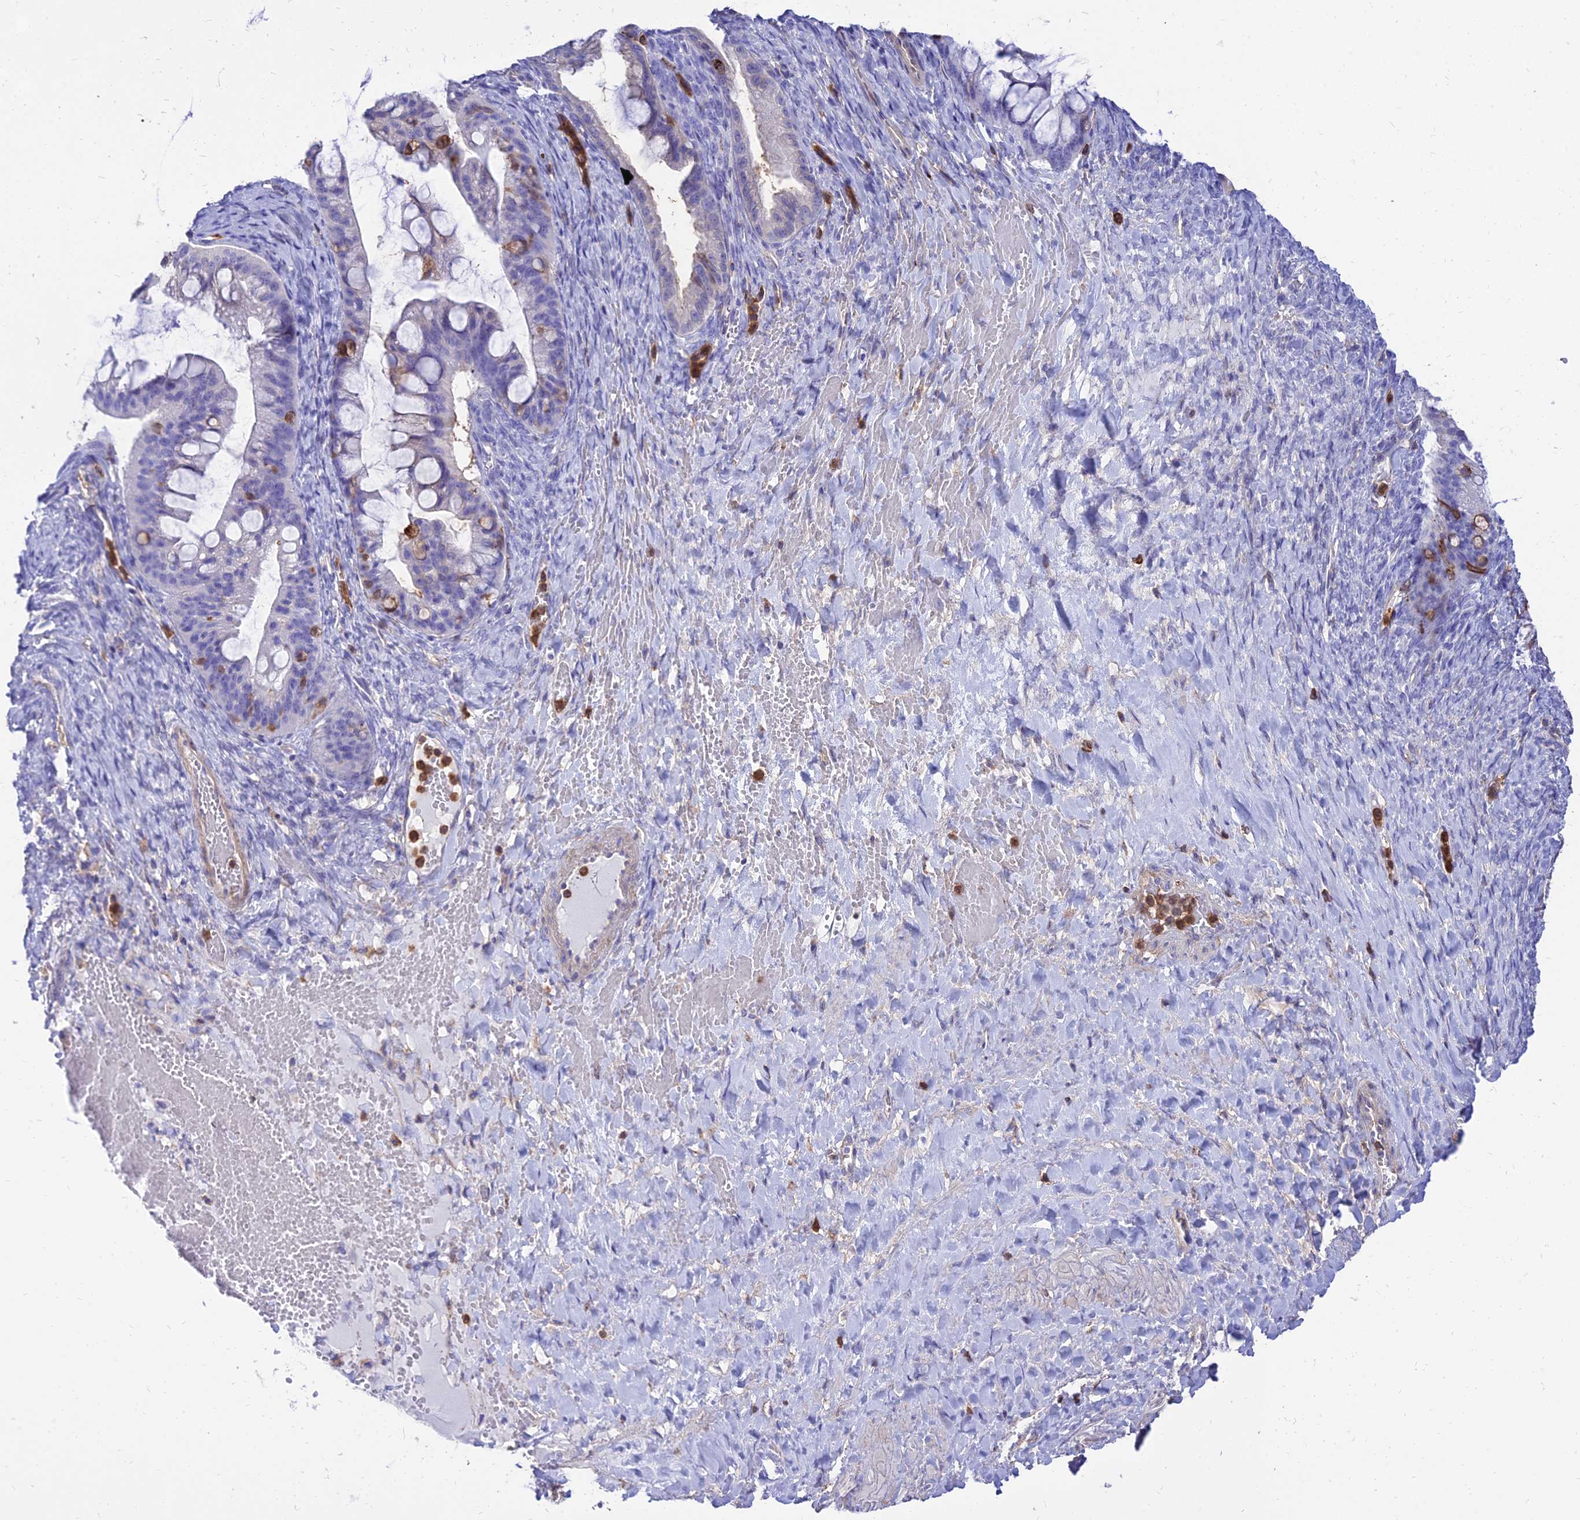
{"staining": {"intensity": "moderate", "quantity": "<25%", "location": "cytoplasmic/membranous"}, "tissue": "ovarian cancer", "cell_type": "Tumor cells", "image_type": "cancer", "snomed": [{"axis": "morphology", "description": "Cystadenocarcinoma, mucinous, NOS"}, {"axis": "topography", "description": "Ovary"}], "caption": "A low amount of moderate cytoplasmic/membranous staining is identified in approximately <25% of tumor cells in ovarian cancer (mucinous cystadenocarcinoma) tissue. Nuclei are stained in blue.", "gene": "SREK1IP1", "patient": {"sex": "female", "age": 73}}